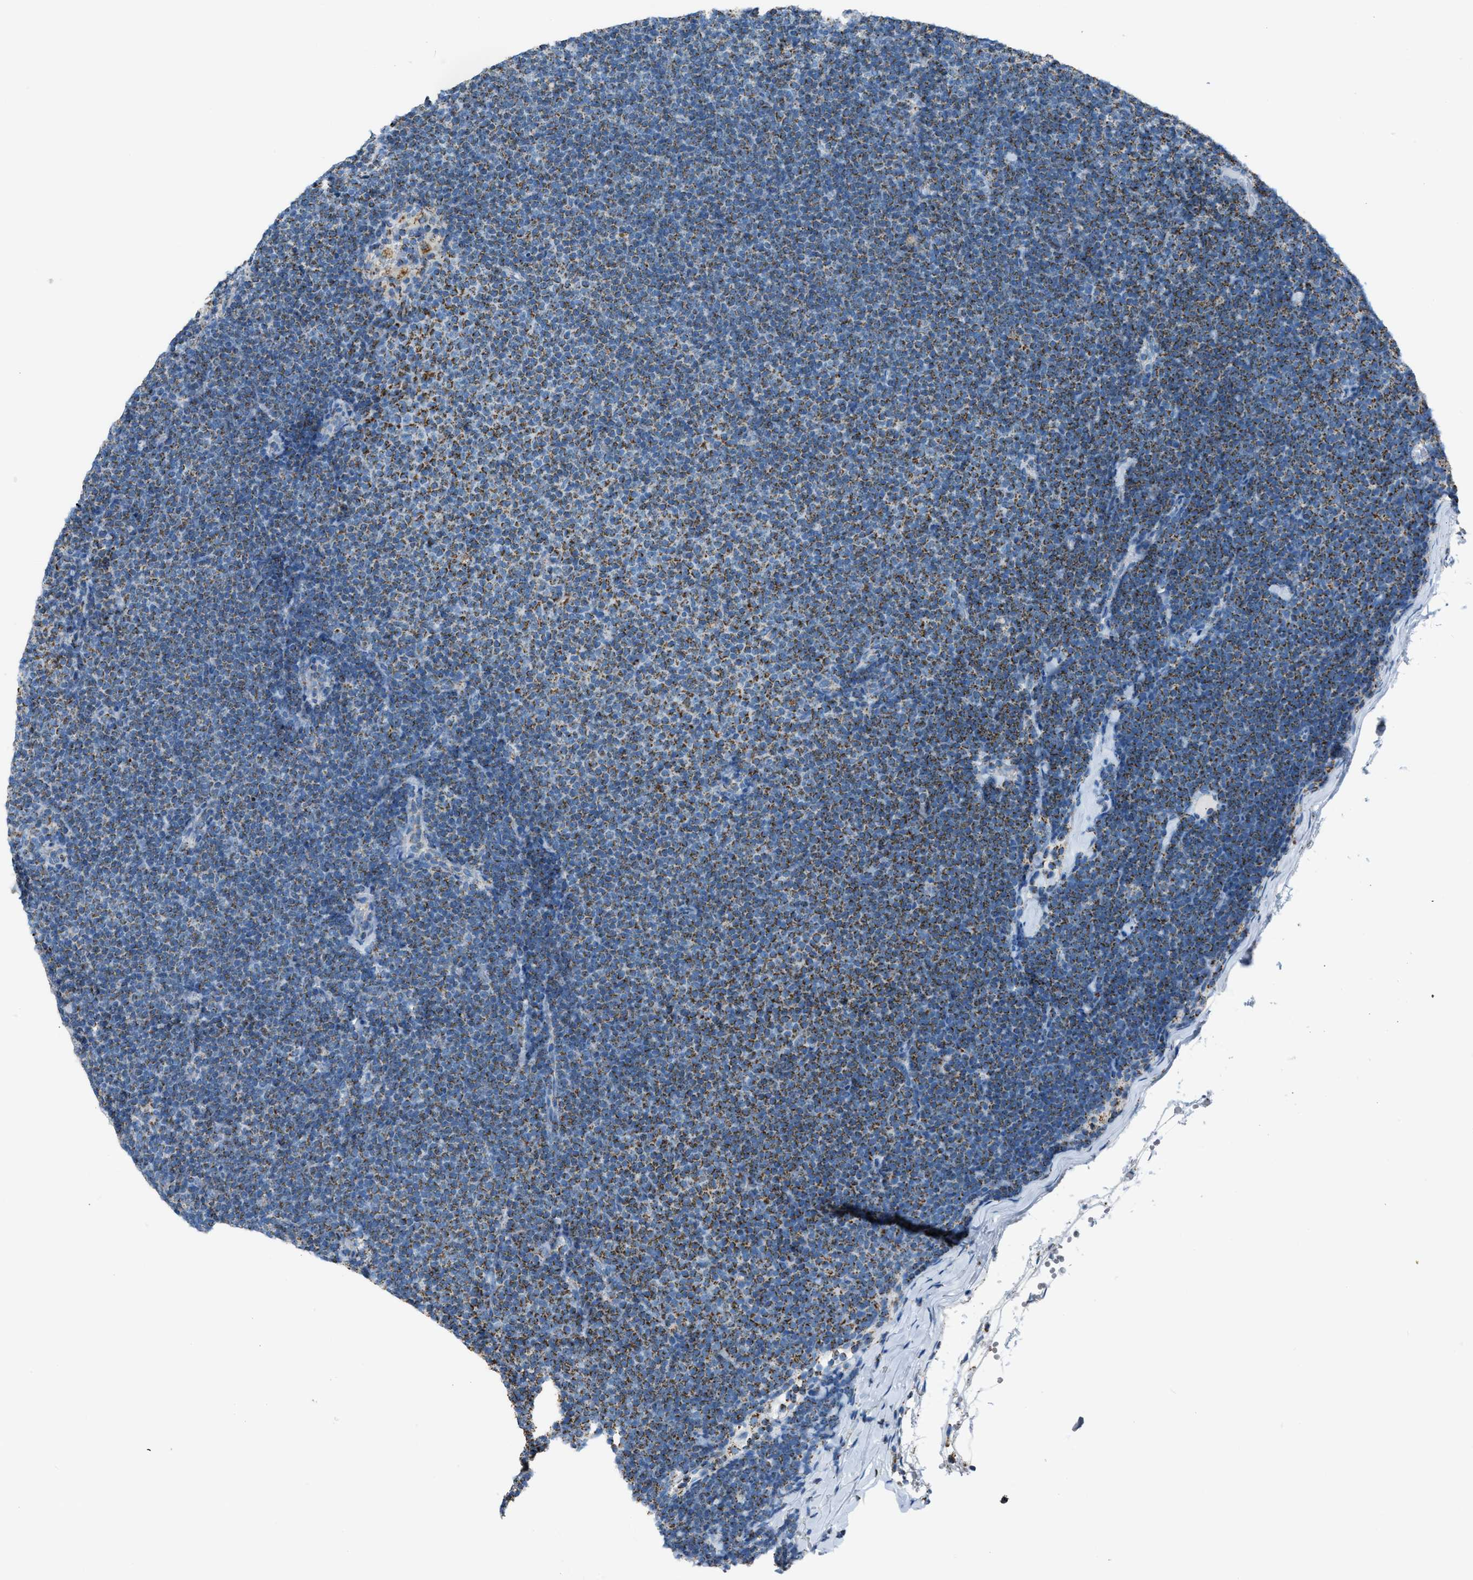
{"staining": {"intensity": "moderate", "quantity": ">75%", "location": "cytoplasmic/membranous"}, "tissue": "lymphoma", "cell_type": "Tumor cells", "image_type": "cancer", "snomed": [{"axis": "morphology", "description": "Malignant lymphoma, non-Hodgkin's type, Low grade"}, {"axis": "topography", "description": "Lymph node"}], "caption": "Approximately >75% of tumor cells in lymphoma exhibit moderate cytoplasmic/membranous protein positivity as visualized by brown immunohistochemical staining.", "gene": "MDH2", "patient": {"sex": "female", "age": 53}}